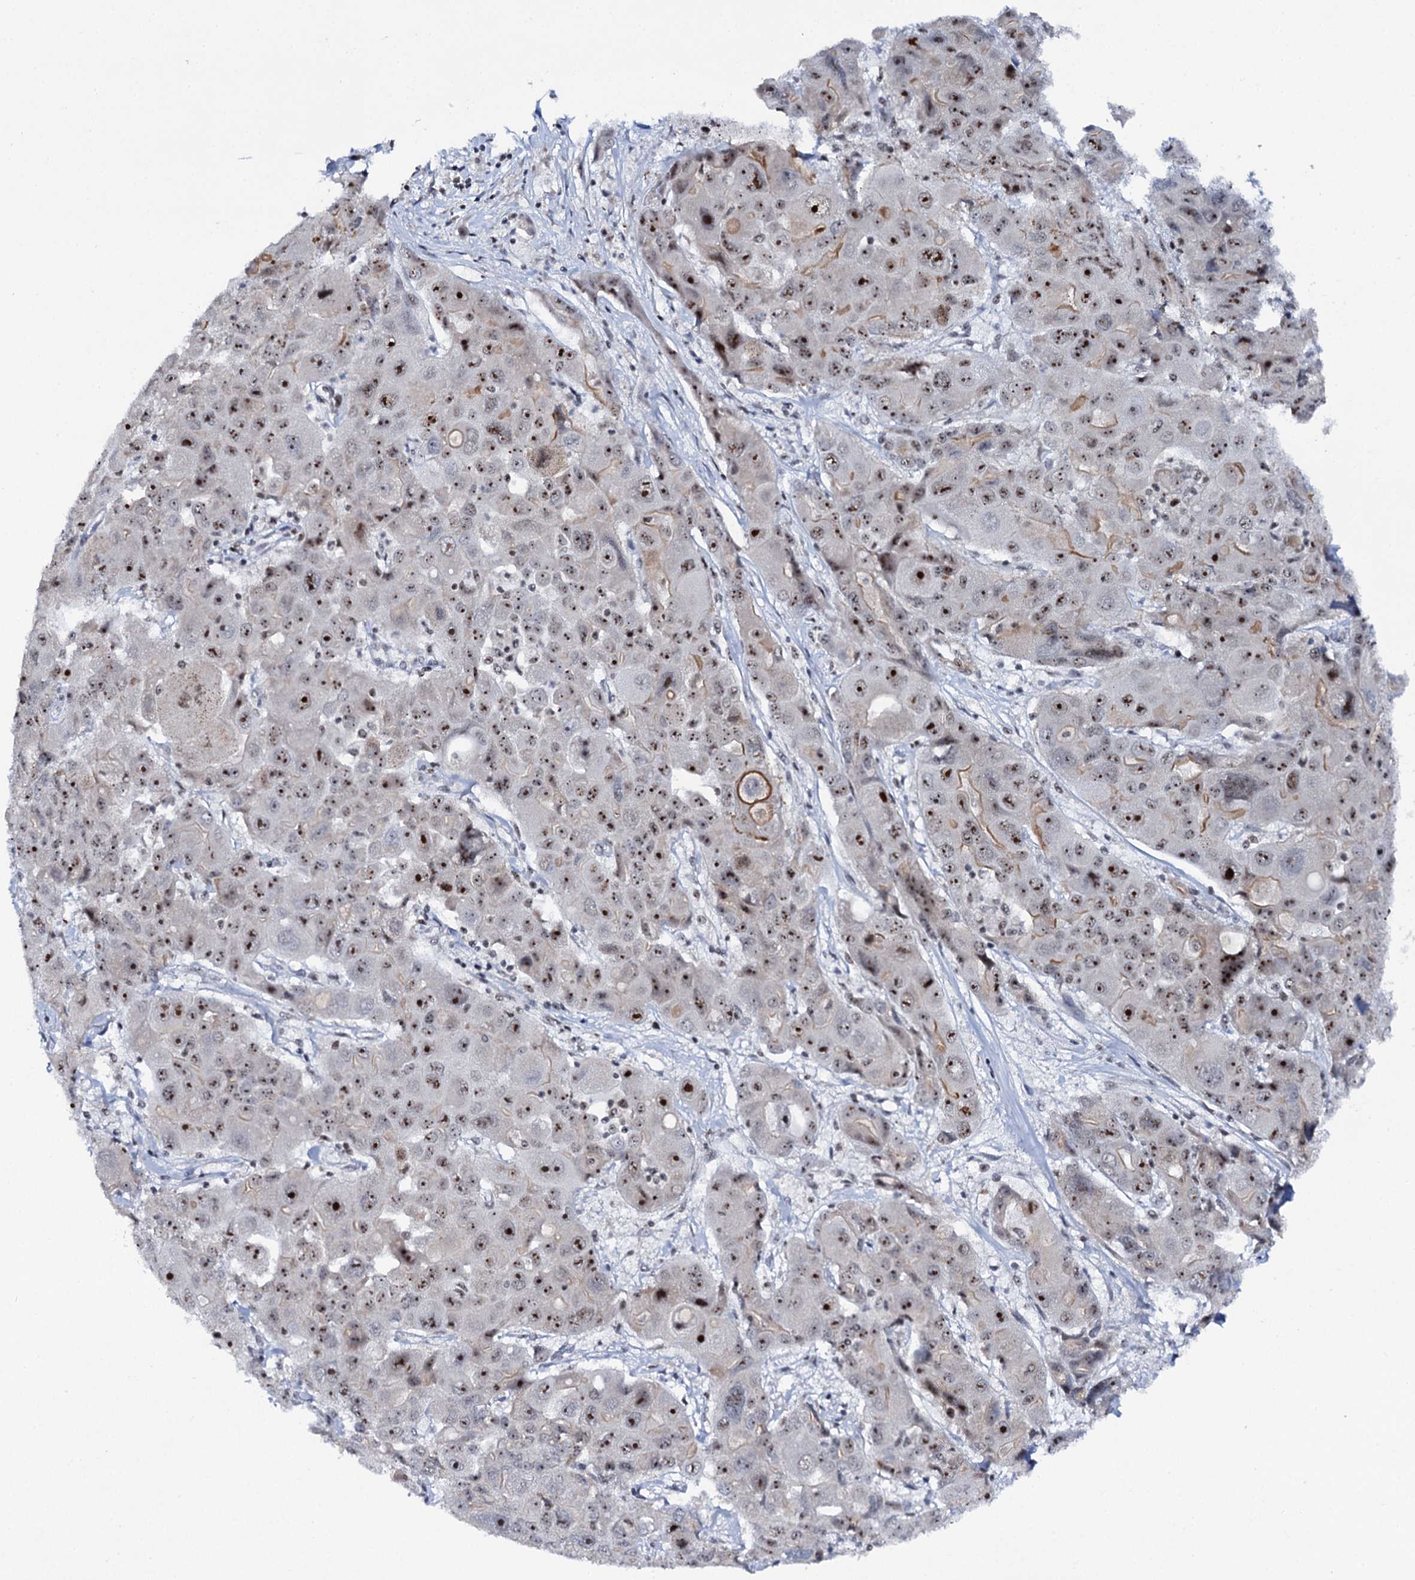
{"staining": {"intensity": "strong", "quantity": ">75%", "location": "nuclear"}, "tissue": "liver cancer", "cell_type": "Tumor cells", "image_type": "cancer", "snomed": [{"axis": "morphology", "description": "Cholangiocarcinoma"}, {"axis": "topography", "description": "Liver"}], "caption": "Tumor cells reveal high levels of strong nuclear staining in approximately >75% of cells in liver cholangiocarcinoma. (IHC, brightfield microscopy, high magnification).", "gene": "BUD13", "patient": {"sex": "male", "age": 67}}